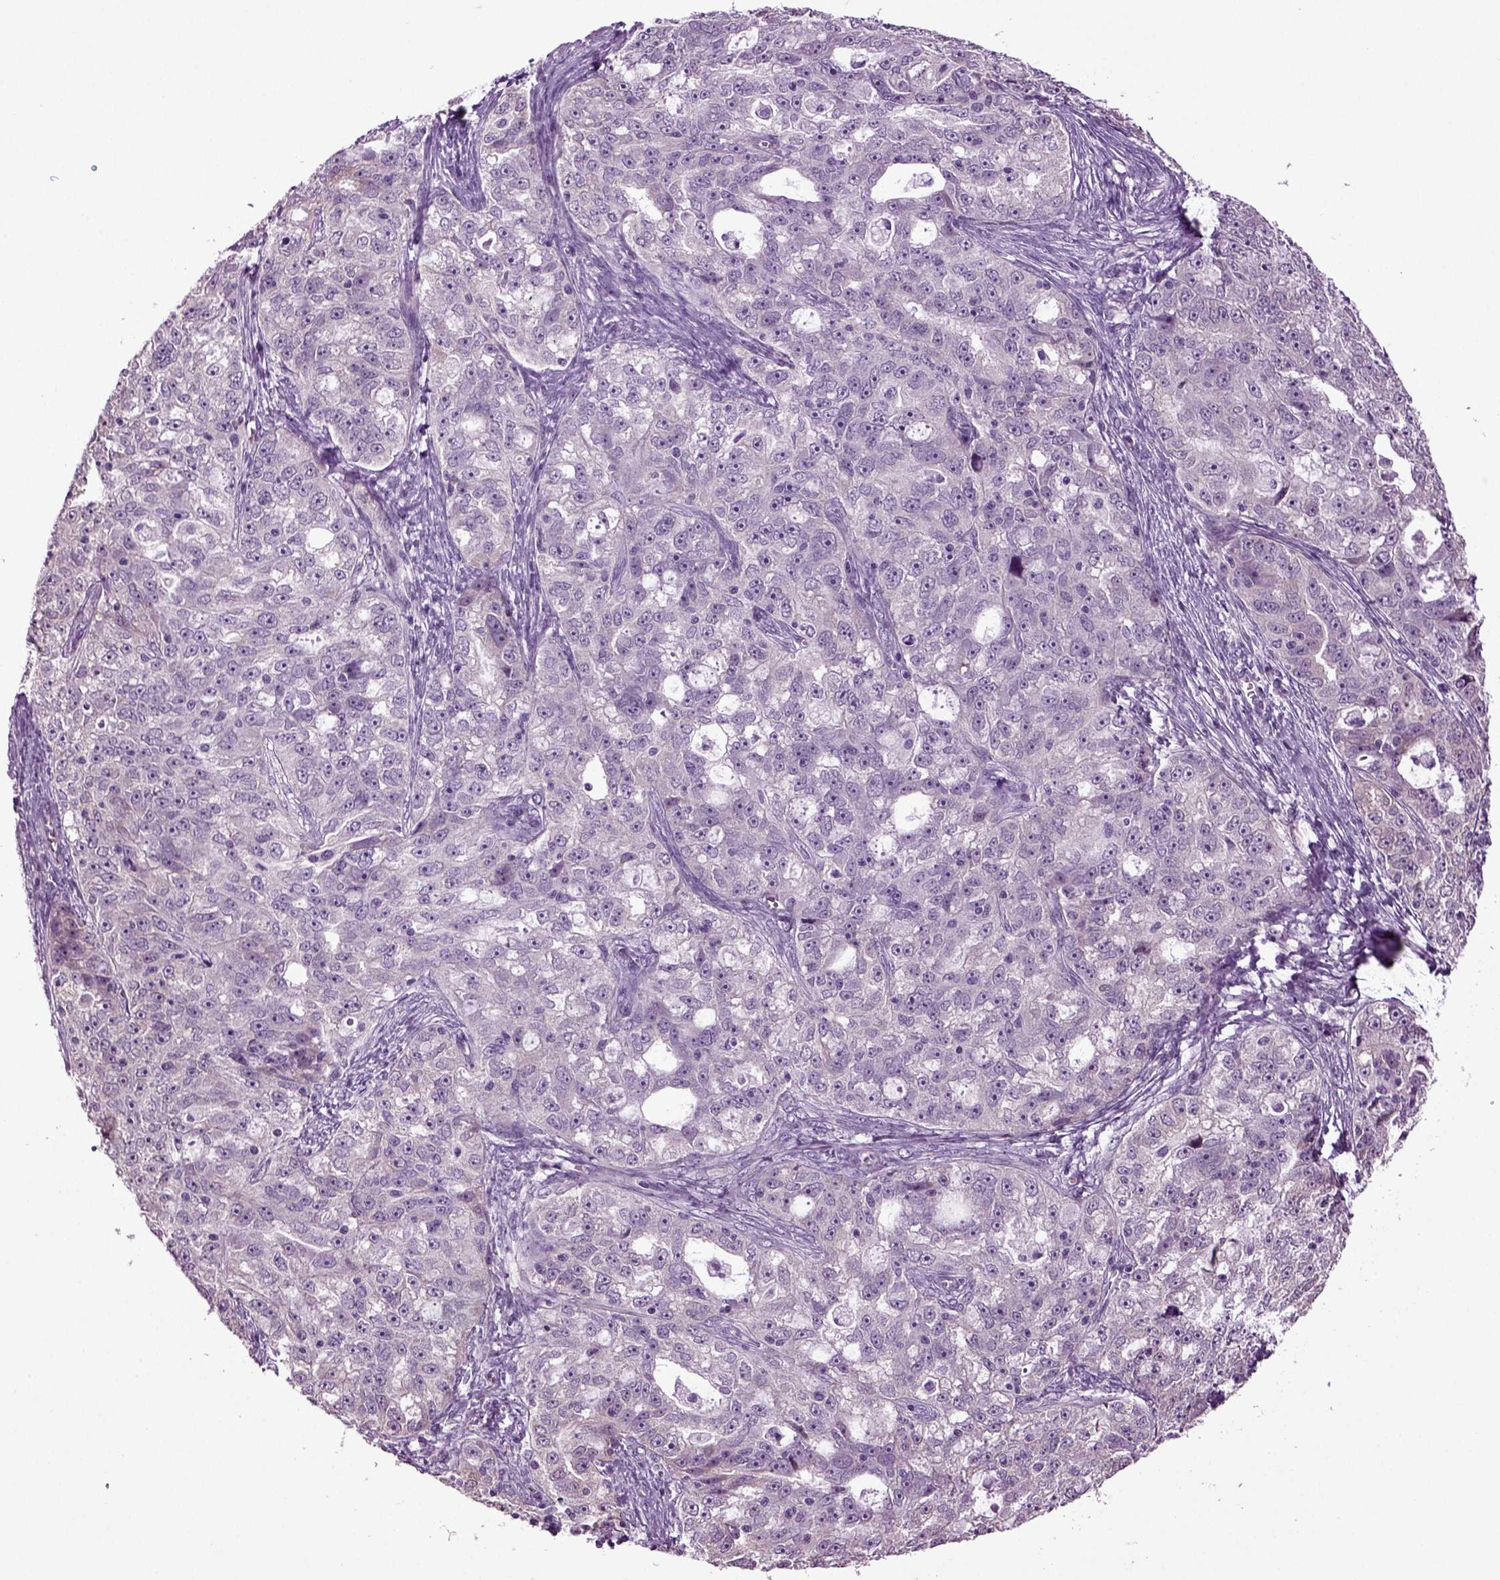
{"staining": {"intensity": "negative", "quantity": "none", "location": "none"}, "tissue": "ovarian cancer", "cell_type": "Tumor cells", "image_type": "cancer", "snomed": [{"axis": "morphology", "description": "Cystadenocarcinoma, serous, NOS"}, {"axis": "topography", "description": "Ovary"}], "caption": "The immunohistochemistry (IHC) histopathology image has no significant positivity in tumor cells of ovarian serous cystadenocarcinoma tissue.", "gene": "PLCH2", "patient": {"sex": "female", "age": 51}}